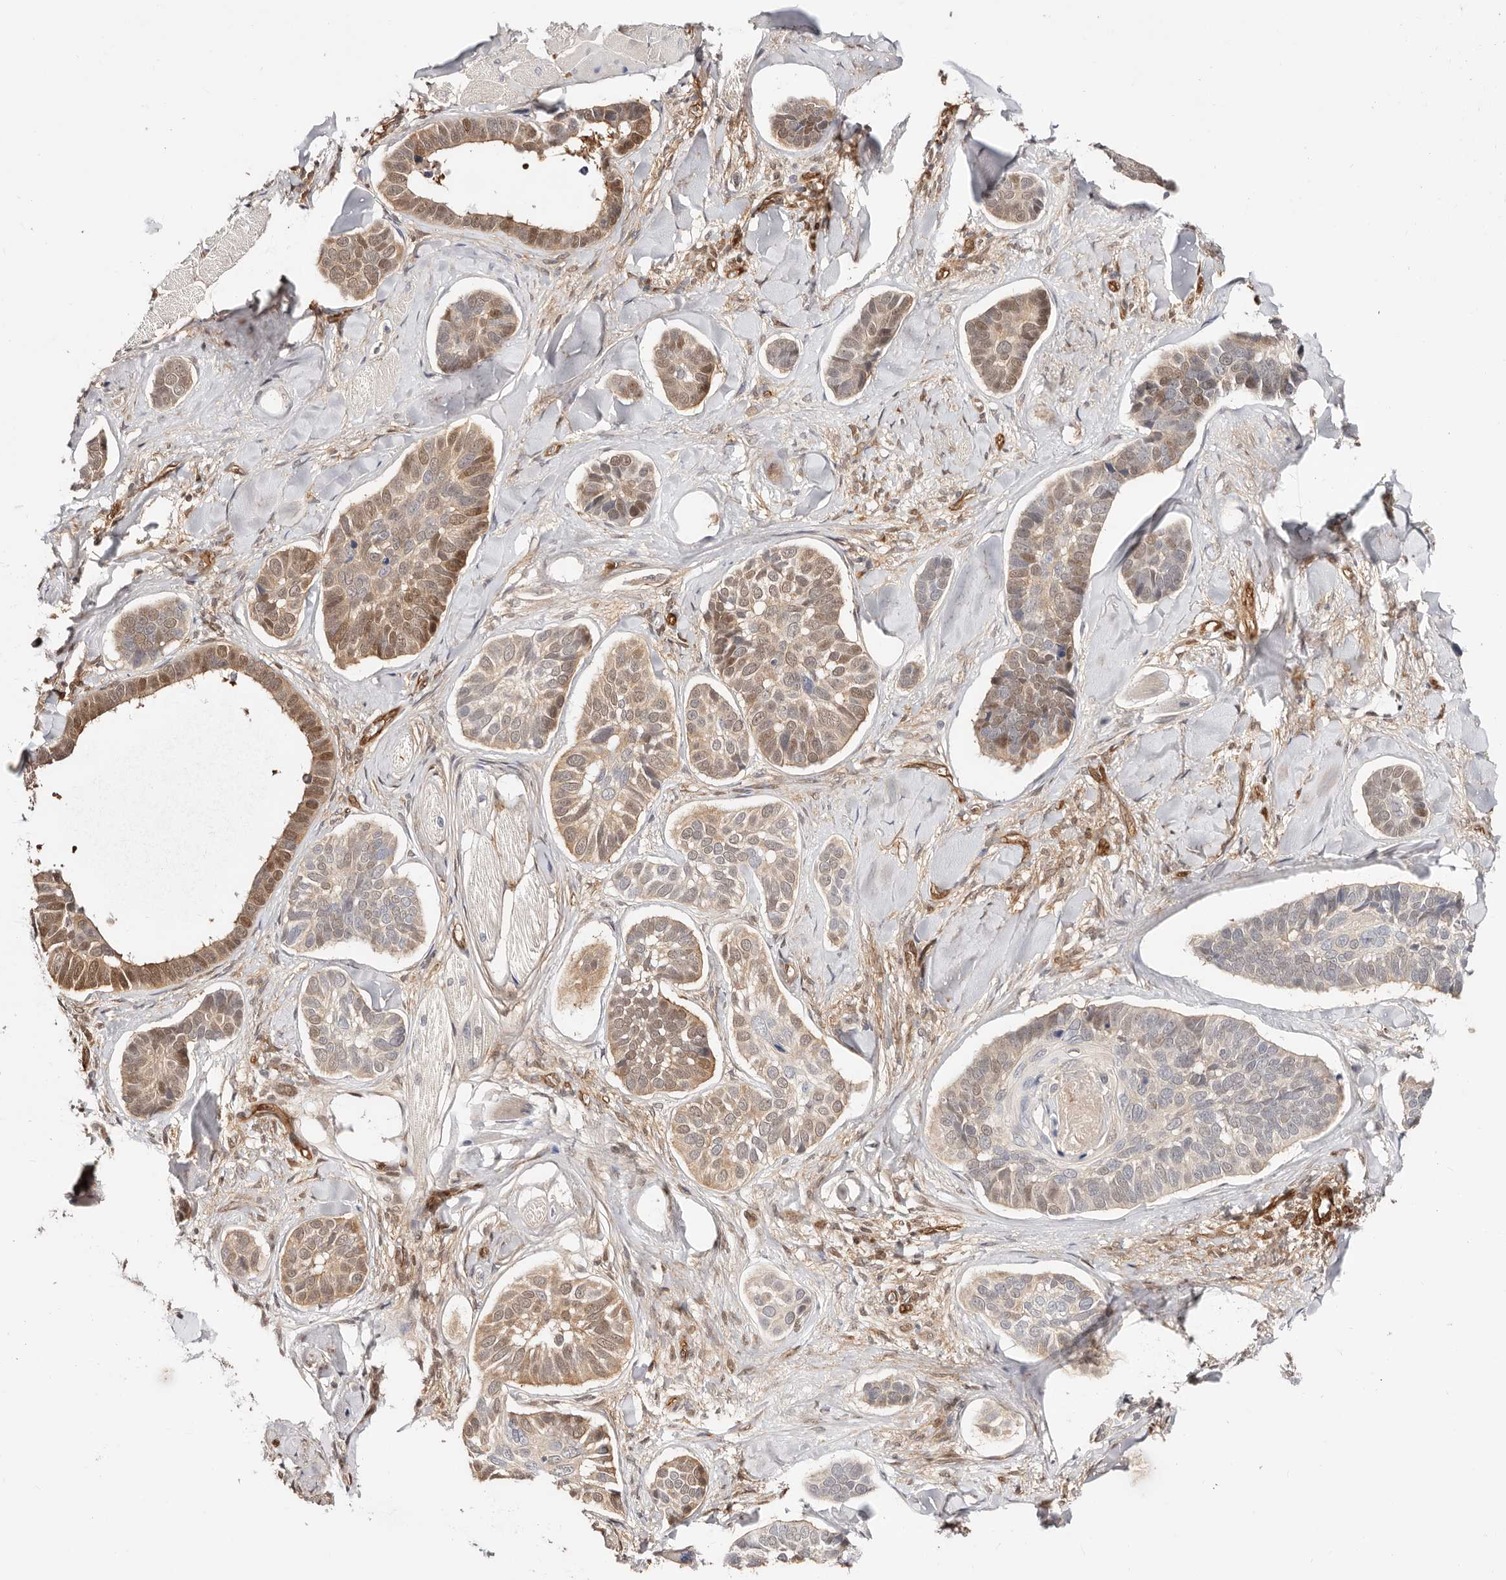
{"staining": {"intensity": "moderate", "quantity": "<25%", "location": "cytoplasmic/membranous,nuclear"}, "tissue": "skin cancer", "cell_type": "Tumor cells", "image_type": "cancer", "snomed": [{"axis": "morphology", "description": "Basal cell carcinoma"}, {"axis": "topography", "description": "Skin"}], "caption": "Tumor cells demonstrate moderate cytoplasmic/membranous and nuclear positivity in approximately <25% of cells in skin cancer.", "gene": "STAT5A", "patient": {"sex": "male", "age": 62}}